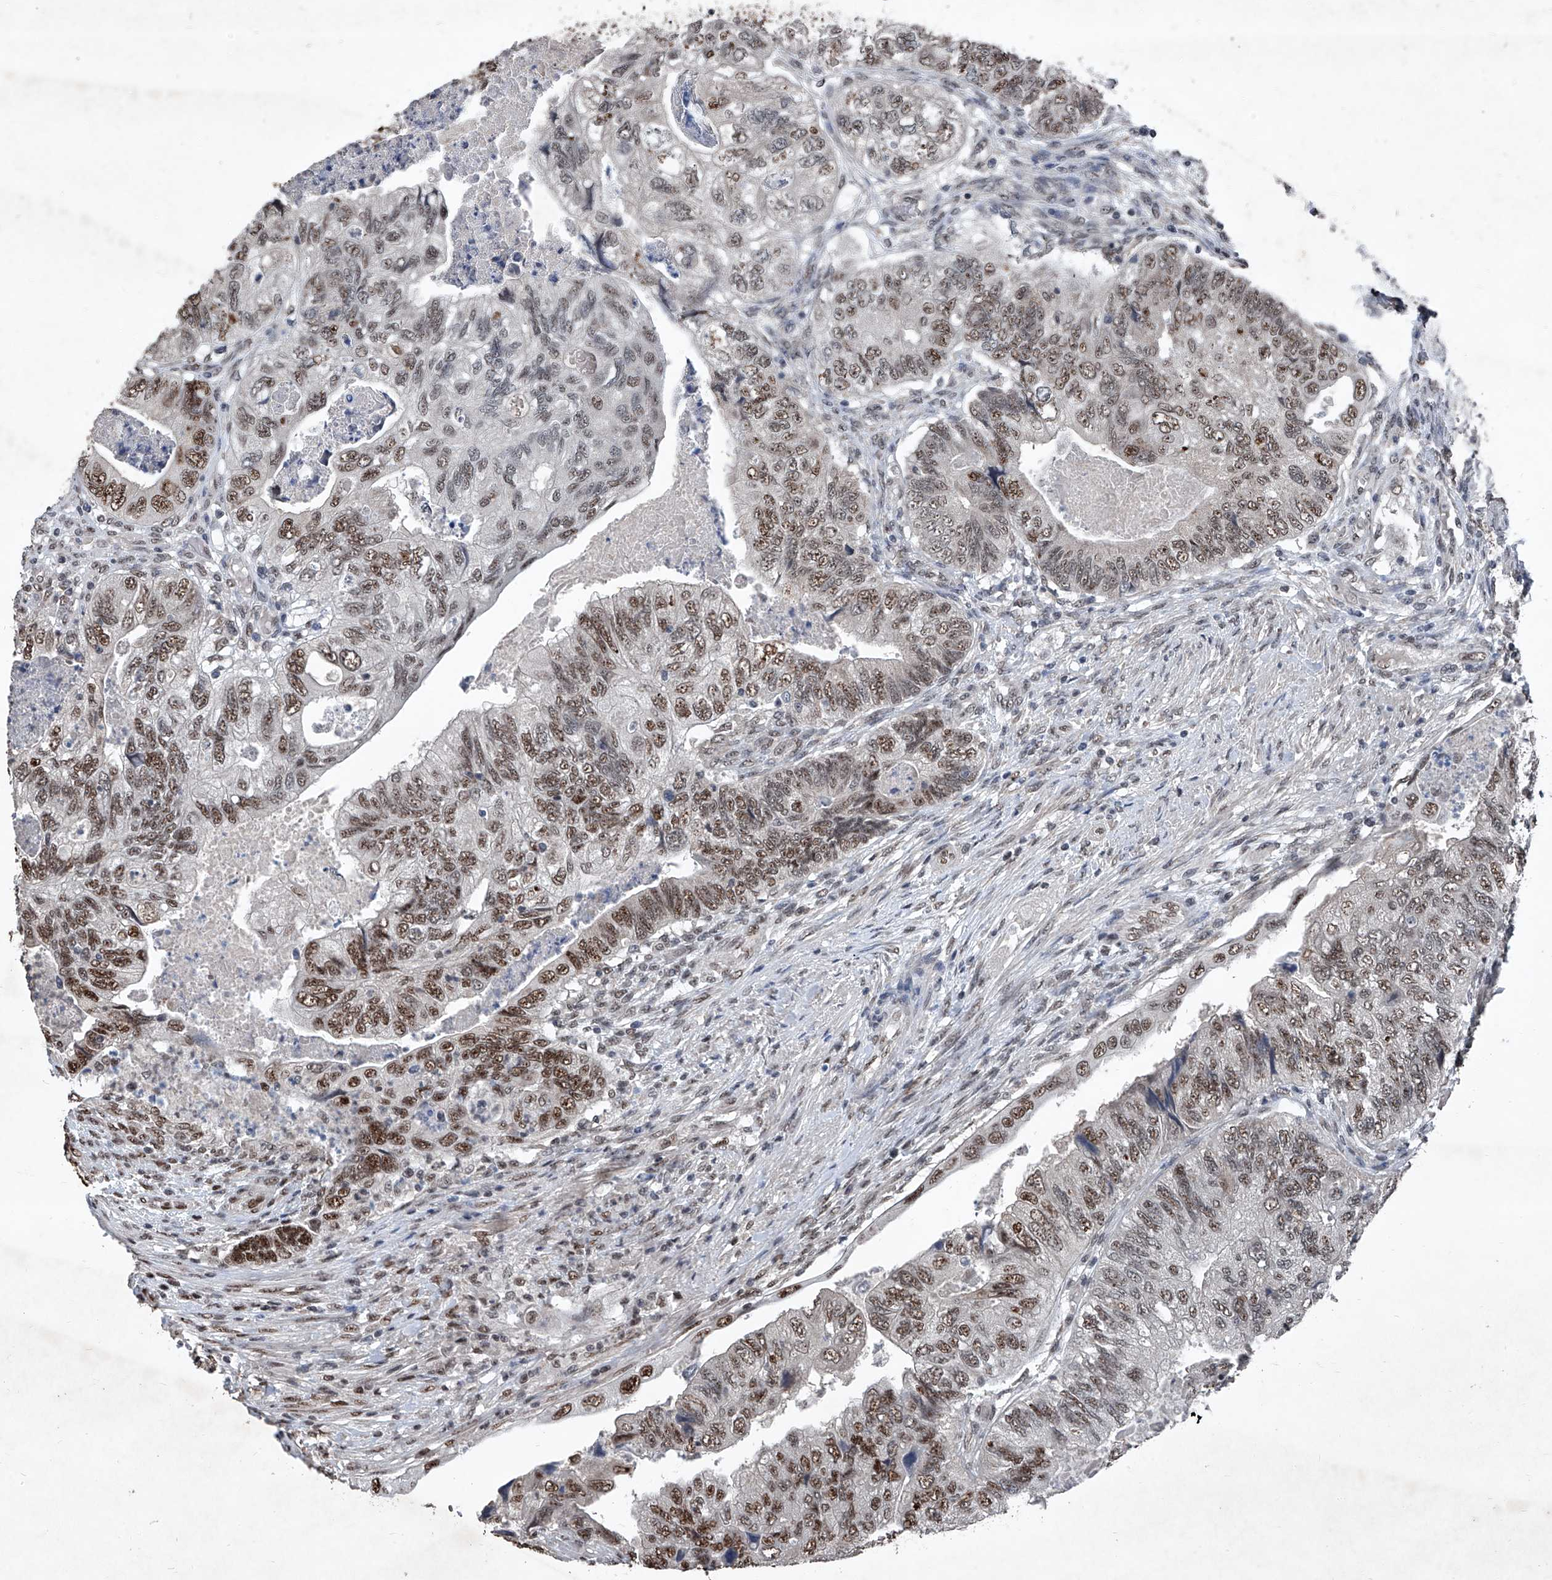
{"staining": {"intensity": "strong", "quantity": "25%-75%", "location": "nuclear"}, "tissue": "colorectal cancer", "cell_type": "Tumor cells", "image_type": "cancer", "snomed": [{"axis": "morphology", "description": "Adenocarcinoma, NOS"}, {"axis": "topography", "description": "Rectum"}], "caption": "Tumor cells demonstrate high levels of strong nuclear positivity in approximately 25%-75% of cells in colorectal cancer (adenocarcinoma).", "gene": "DDX39B", "patient": {"sex": "male", "age": 63}}